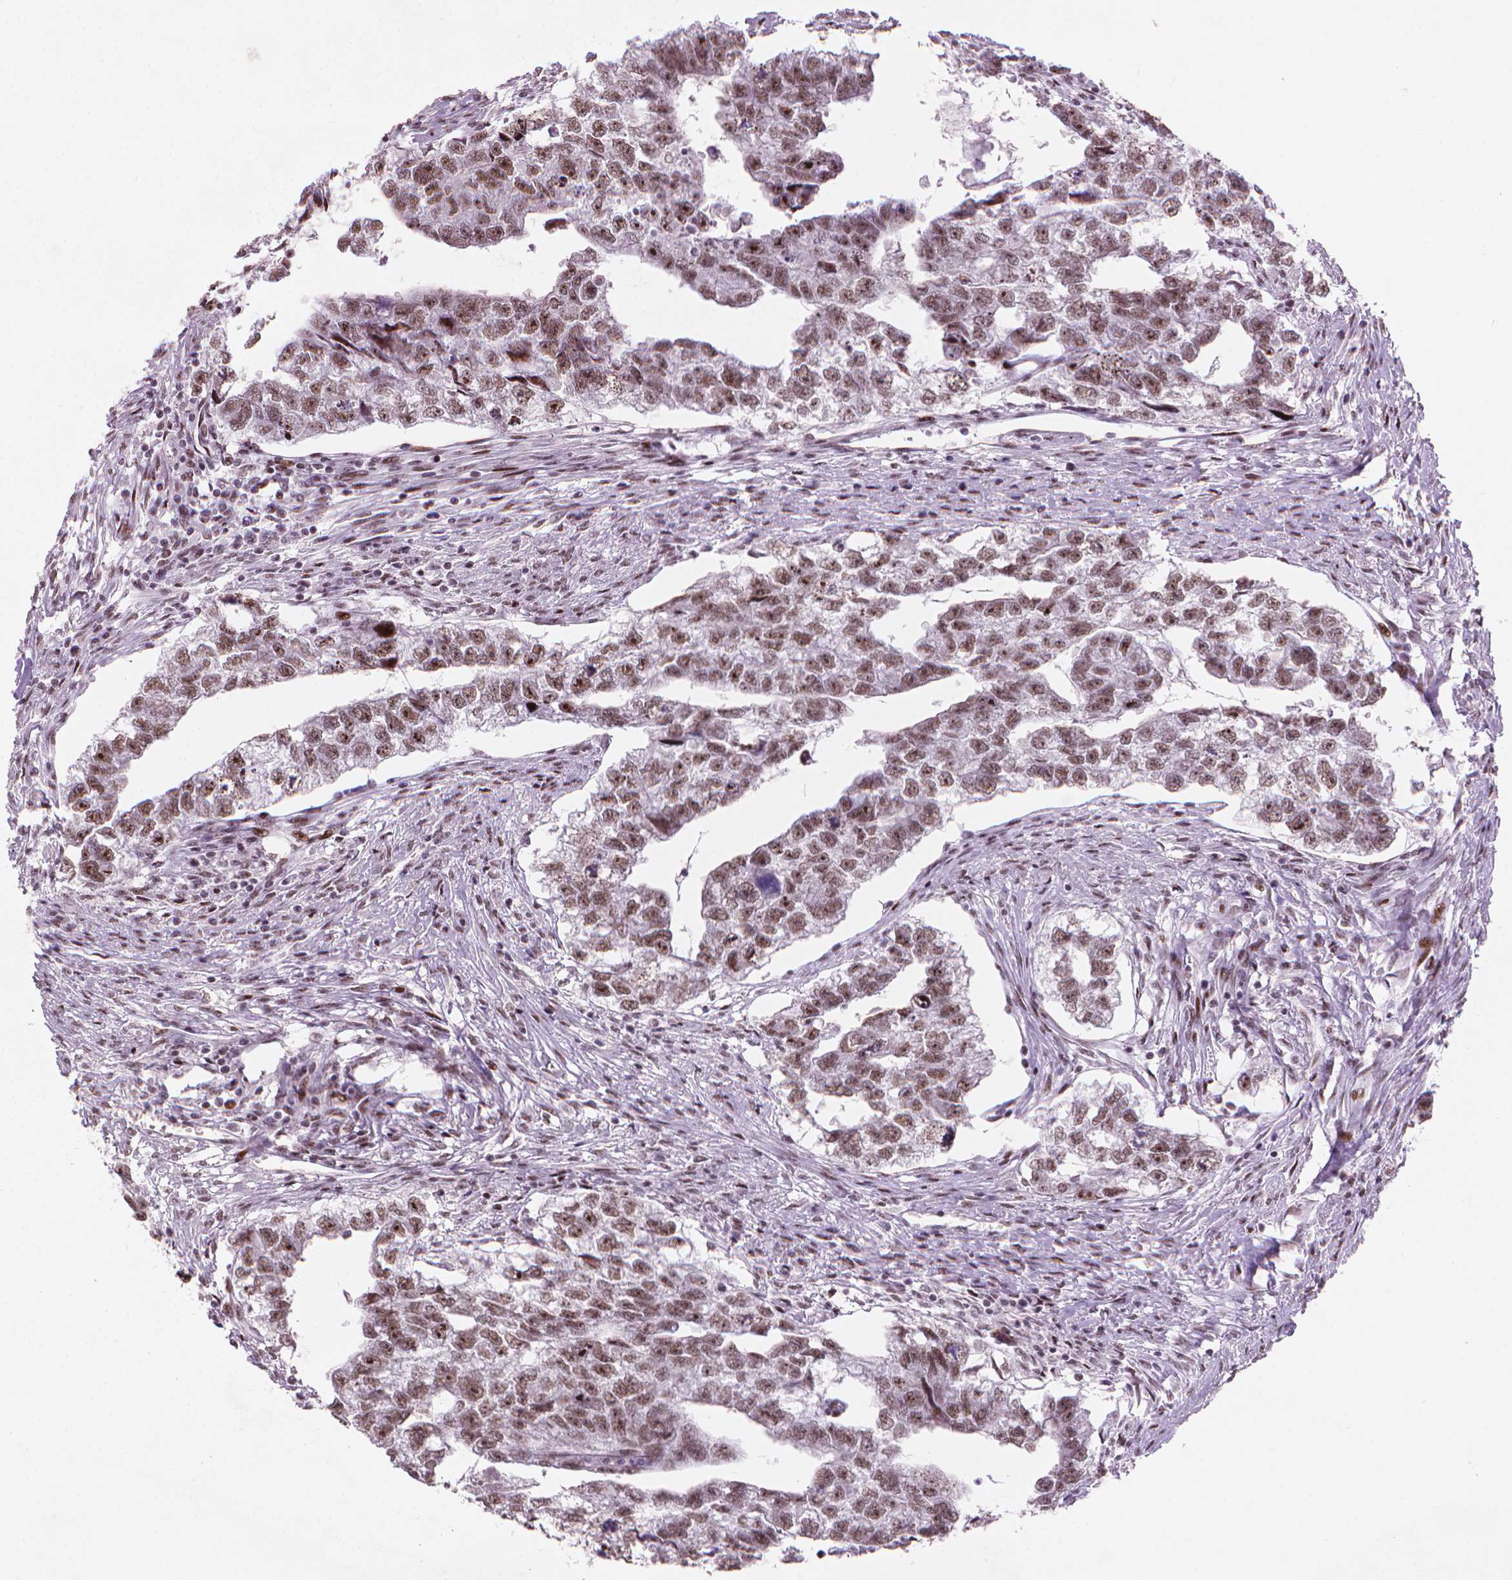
{"staining": {"intensity": "moderate", "quantity": ">75%", "location": "nuclear"}, "tissue": "testis cancer", "cell_type": "Tumor cells", "image_type": "cancer", "snomed": [{"axis": "morphology", "description": "Carcinoma, Embryonal, NOS"}, {"axis": "morphology", "description": "Teratoma, malignant, NOS"}, {"axis": "topography", "description": "Testis"}], "caption": "The image displays immunohistochemical staining of teratoma (malignant) (testis). There is moderate nuclear expression is identified in about >75% of tumor cells.", "gene": "HES7", "patient": {"sex": "male", "age": 44}}